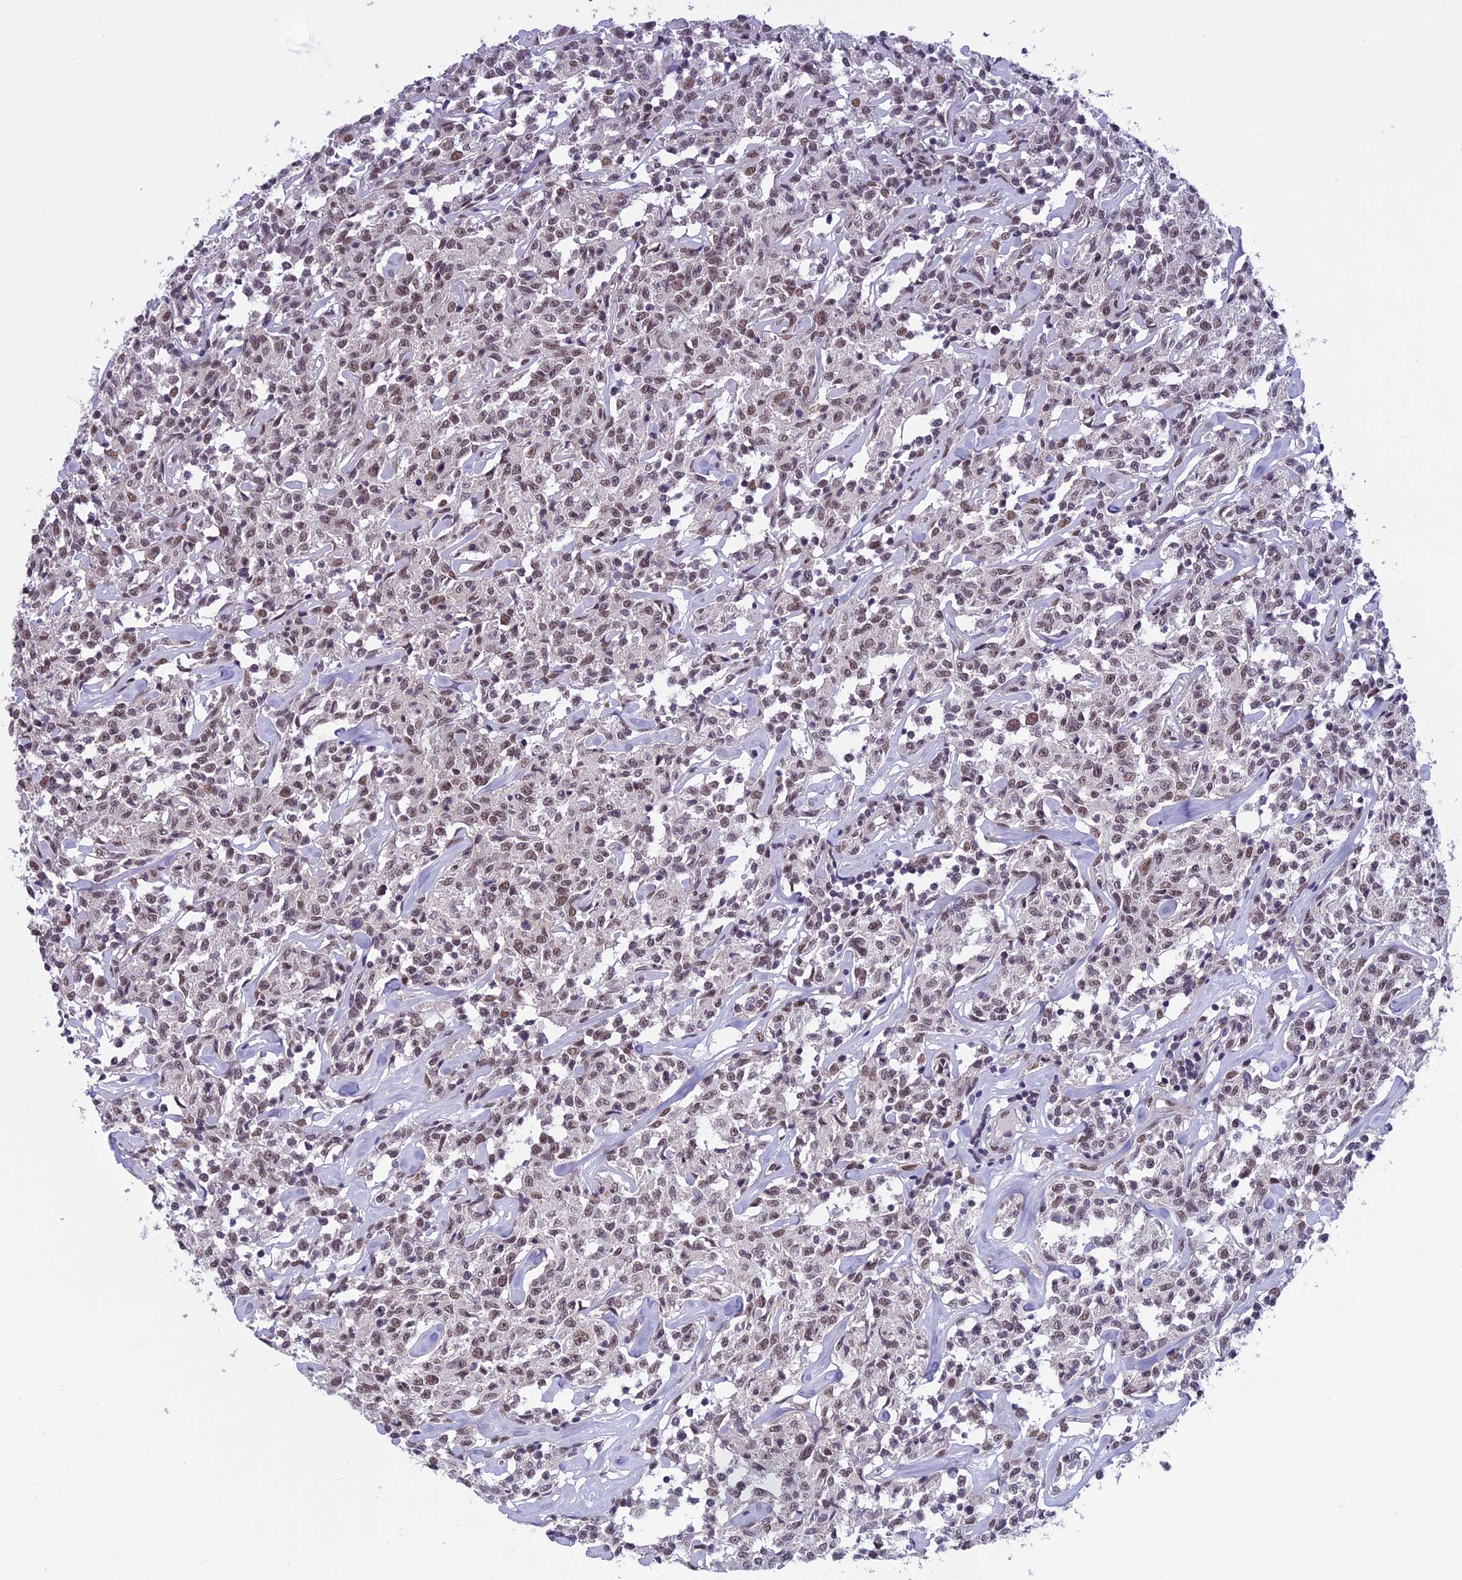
{"staining": {"intensity": "weak", "quantity": ">75%", "location": "nuclear"}, "tissue": "lymphoma", "cell_type": "Tumor cells", "image_type": "cancer", "snomed": [{"axis": "morphology", "description": "Malignant lymphoma, non-Hodgkin's type, Low grade"}, {"axis": "topography", "description": "Small intestine"}], "caption": "Human low-grade malignant lymphoma, non-Hodgkin's type stained with a brown dye demonstrates weak nuclear positive expression in about >75% of tumor cells.", "gene": "RNF40", "patient": {"sex": "female", "age": 59}}